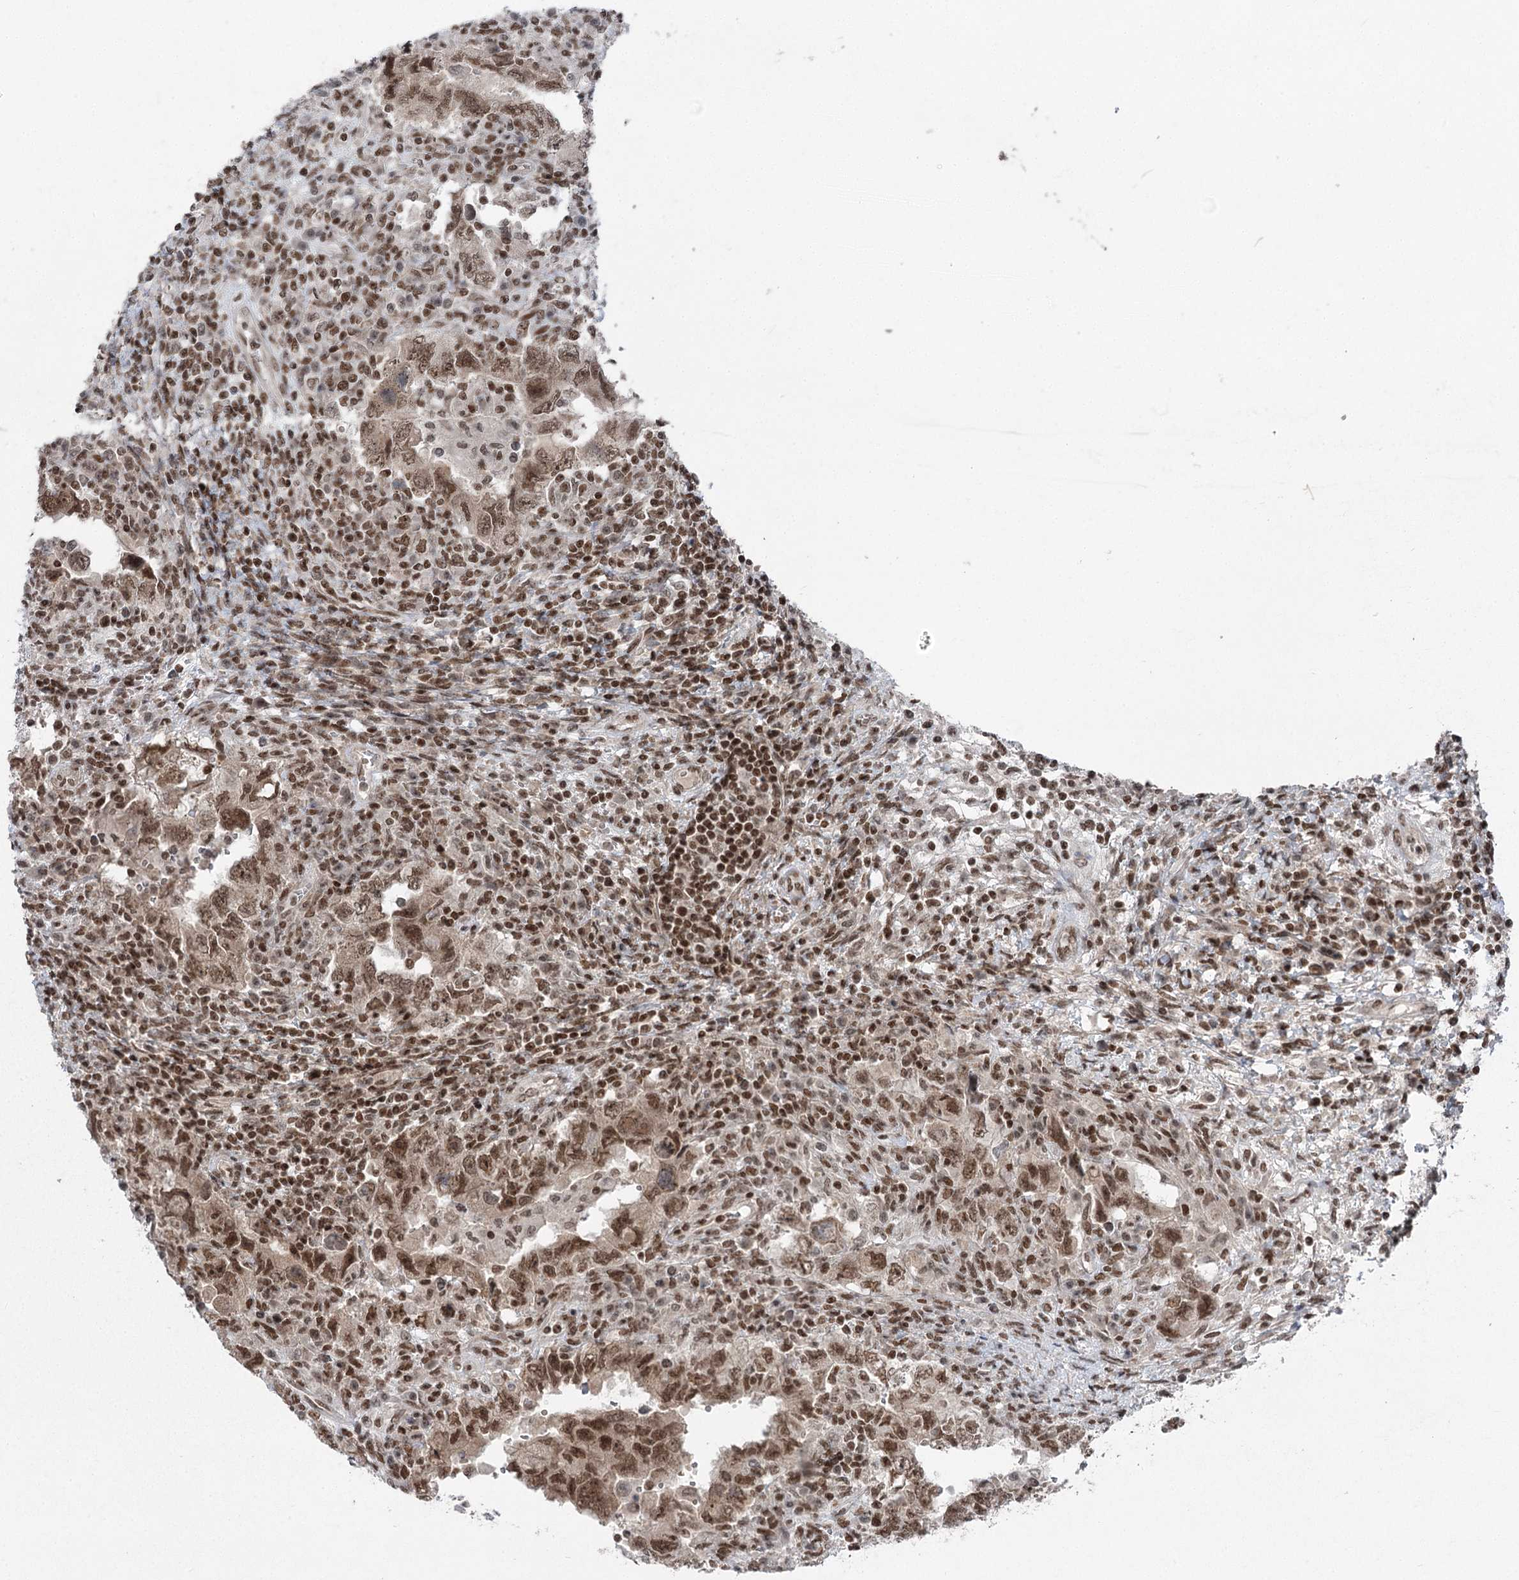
{"staining": {"intensity": "strong", "quantity": ">75%", "location": "nuclear"}, "tissue": "testis cancer", "cell_type": "Tumor cells", "image_type": "cancer", "snomed": [{"axis": "morphology", "description": "Carcinoma, Embryonal, NOS"}, {"axis": "topography", "description": "Testis"}], "caption": "High-power microscopy captured an IHC micrograph of embryonal carcinoma (testis), revealing strong nuclear positivity in about >75% of tumor cells.", "gene": "CGGBP1", "patient": {"sex": "male", "age": 26}}